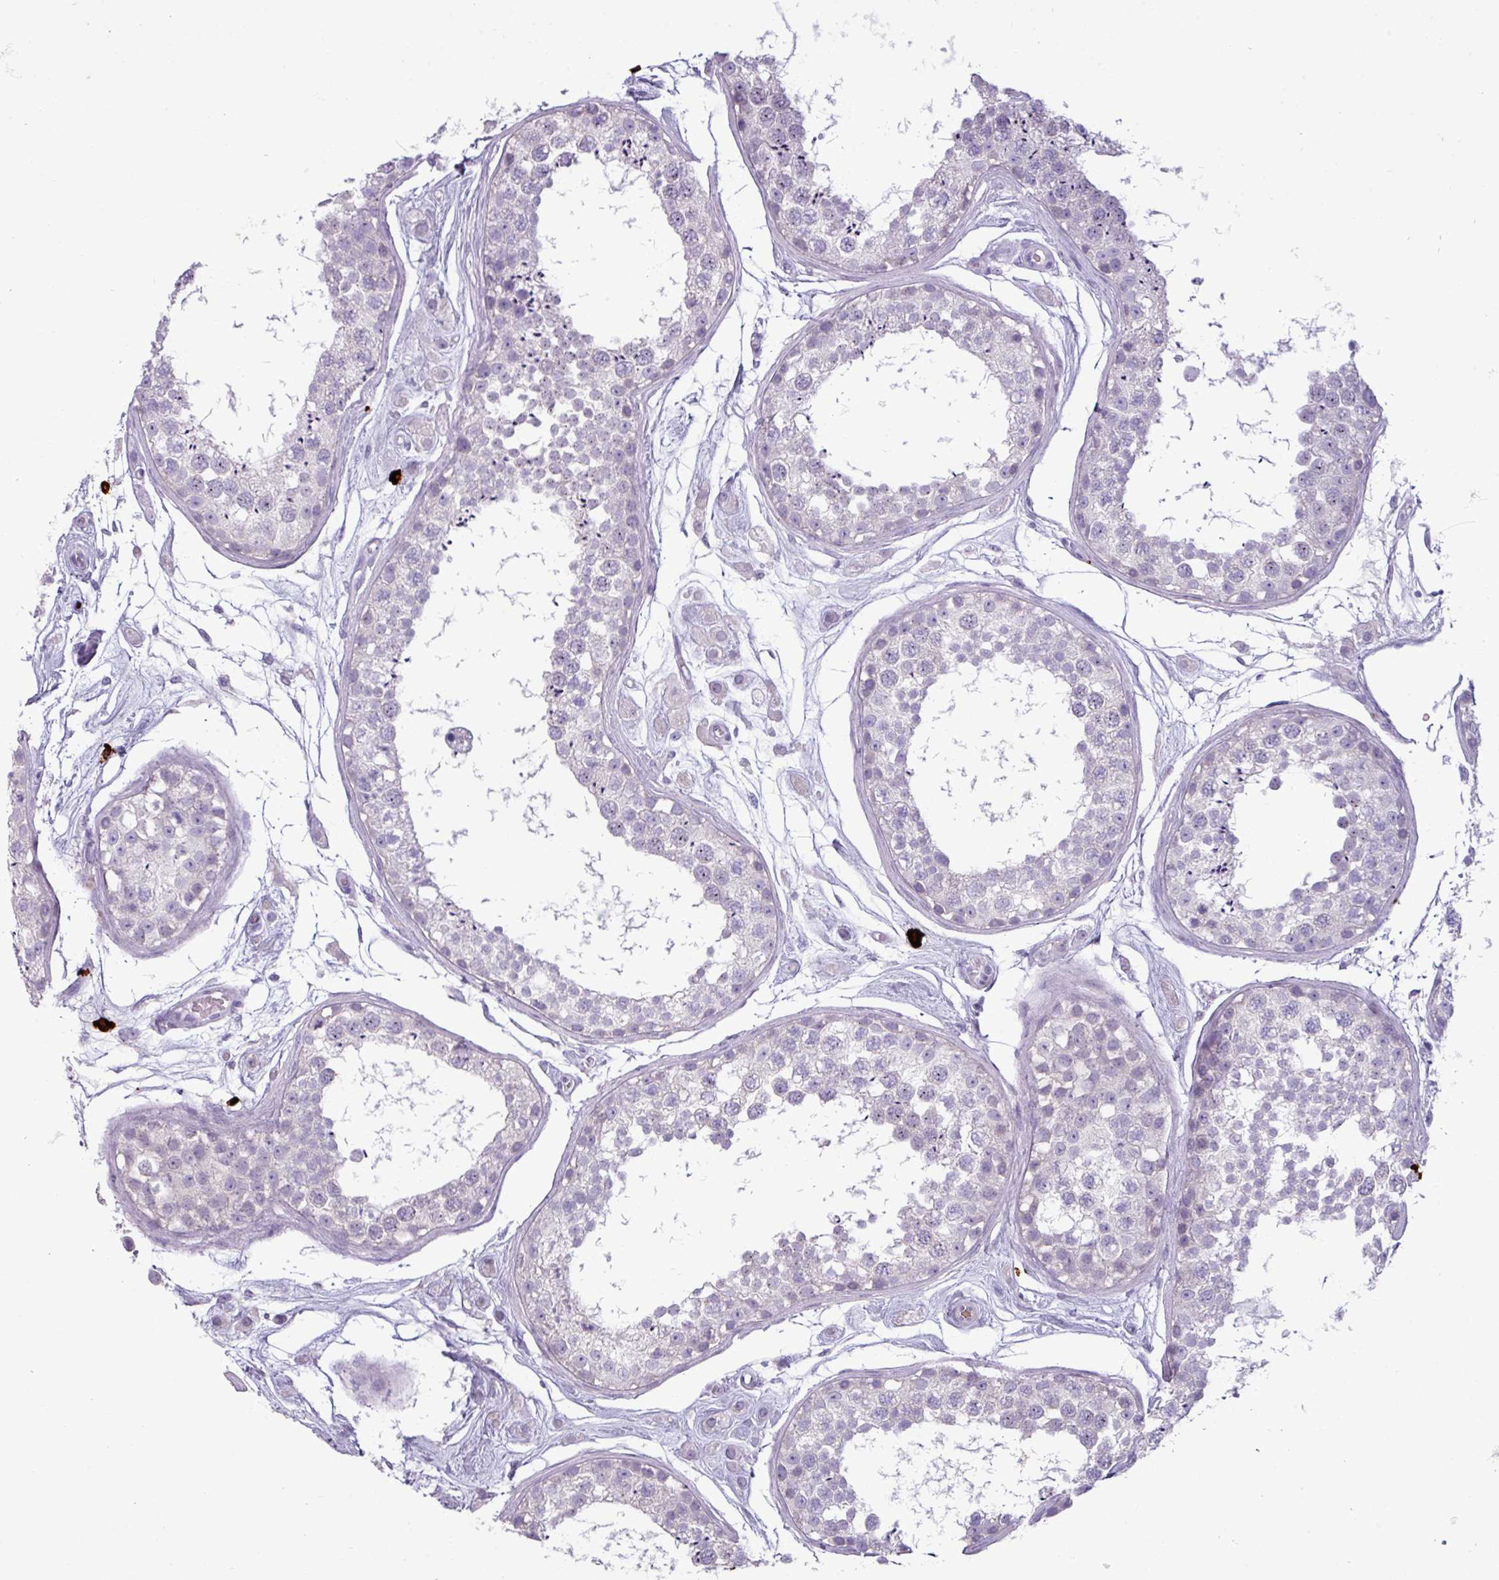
{"staining": {"intensity": "negative", "quantity": "none", "location": "none"}, "tissue": "testis", "cell_type": "Cells in seminiferous ducts", "image_type": "normal", "snomed": [{"axis": "morphology", "description": "Normal tissue, NOS"}, {"axis": "topography", "description": "Testis"}], "caption": "Immunohistochemistry (IHC) of normal testis exhibits no staining in cells in seminiferous ducts. (Stains: DAB immunohistochemistry with hematoxylin counter stain, Microscopy: brightfield microscopy at high magnification).", "gene": "TRIM39", "patient": {"sex": "male", "age": 25}}